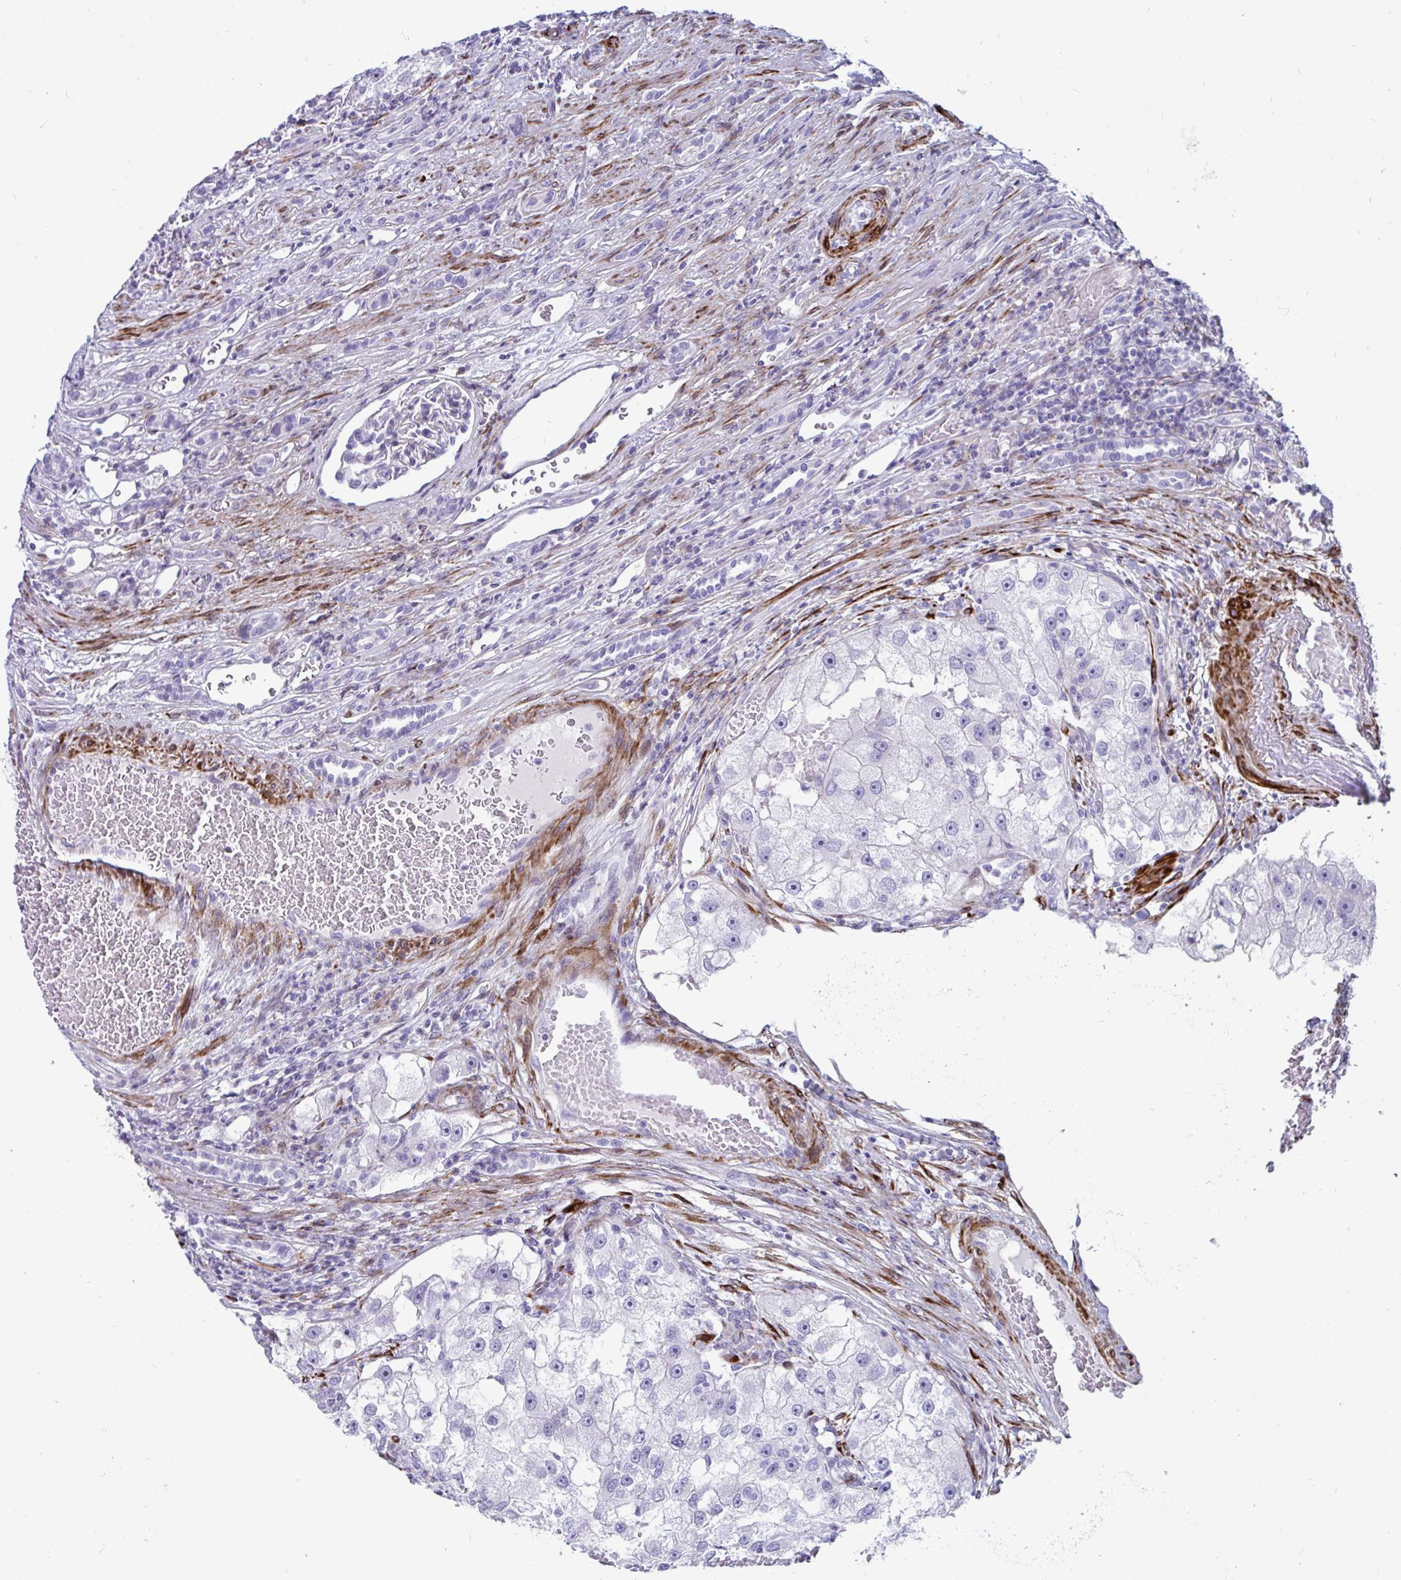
{"staining": {"intensity": "negative", "quantity": "none", "location": "none"}, "tissue": "renal cancer", "cell_type": "Tumor cells", "image_type": "cancer", "snomed": [{"axis": "morphology", "description": "Adenocarcinoma, NOS"}, {"axis": "topography", "description": "Kidney"}], "caption": "The photomicrograph reveals no staining of tumor cells in adenocarcinoma (renal).", "gene": "GRXCR2", "patient": {"sex": "male", "age": 63}}